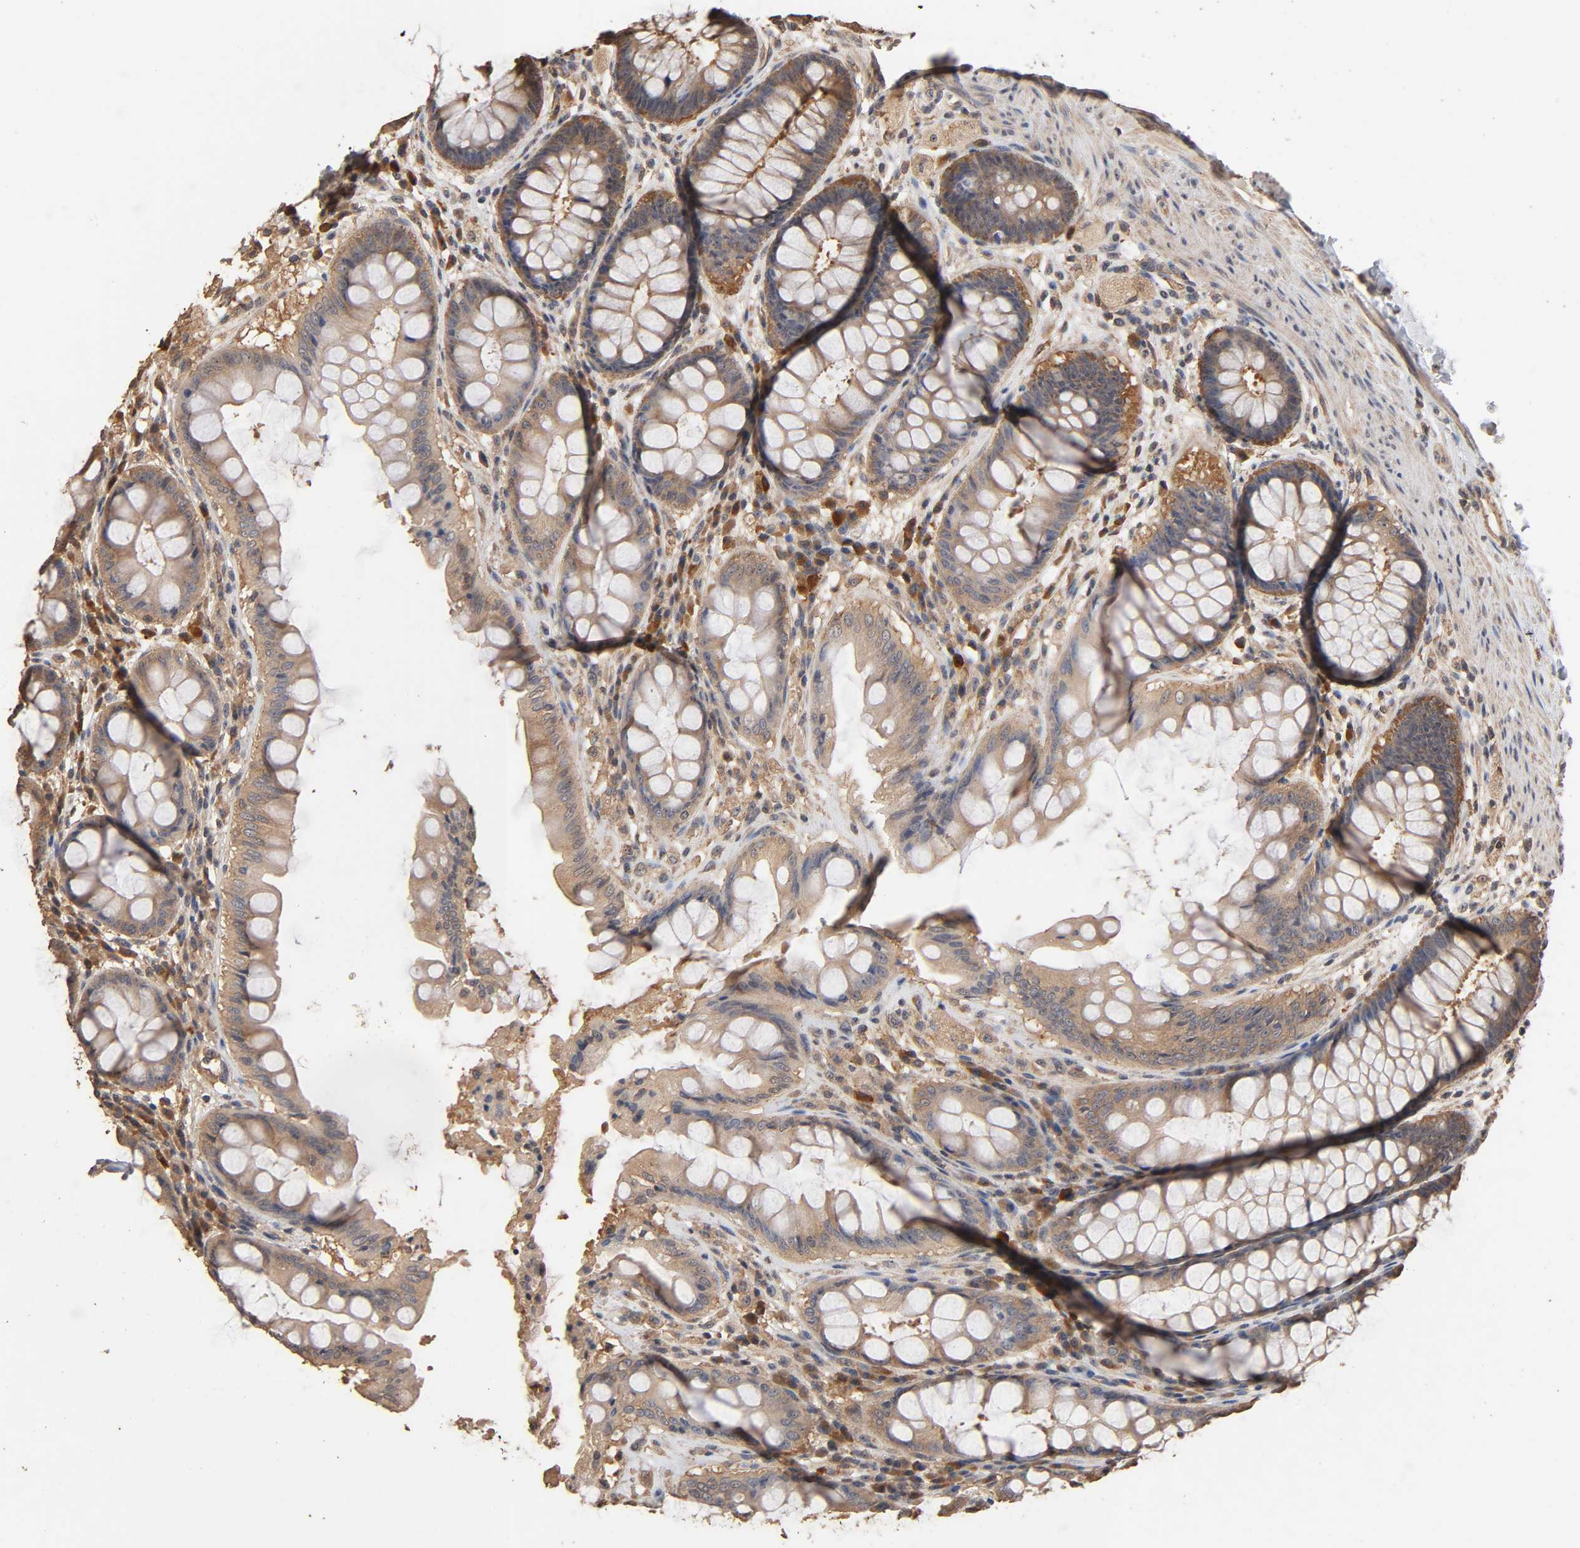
{"staining": {"intensity": "weak", "quantity": ">75%", "location": "cytoplasmic/membranous"}, "tissue": "rectum", "cell_type": "Glandular cells", "image_type": "normal", "snomed": [{"axis": "morphology", "description": "Normal tissue, NOS"}, {"axis": "topography", "description": "Rectum"}], "caption": "Immunohistochemistry image of unremarkable rectum stained for a protein (brown), which demonstrates low levels of weak cytoplasmic/membranous positivity in approximately >75% of glandular cells.", "gene": "ARHGEF7", "patient": {"sex": "female", "age": 46}}